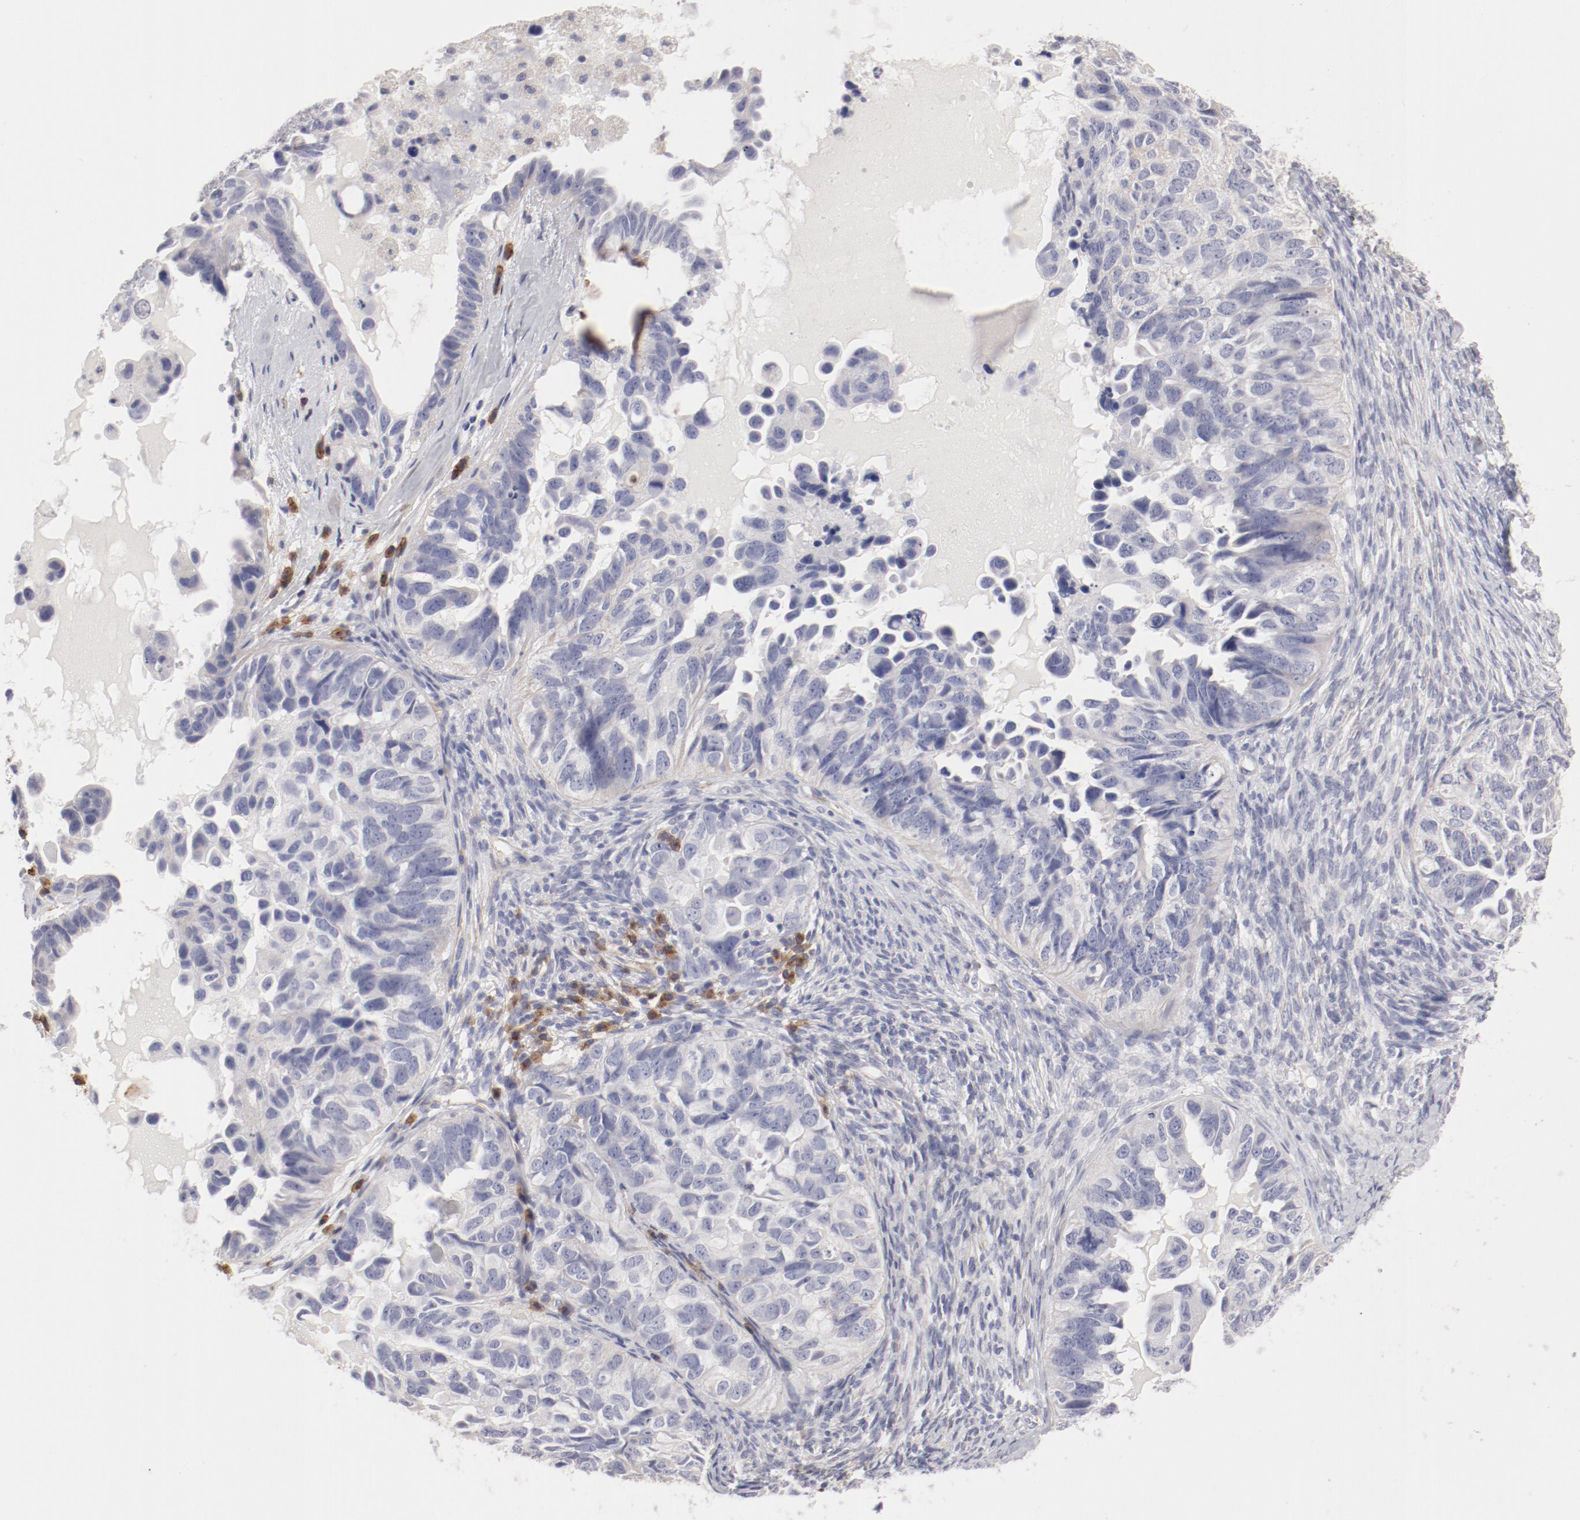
{"staining": {"intensity": "negative", "quantity": "none", "location": "none"}, "tissue": "ovarian cancer", "cell_type": "Tumor cells", "image_type": "cancer", "snomed": [{"axis": "morphology", "description": "Cystadenocarcinoma, serous, NOS"}, {"axis": "topography", "description": "Ovary"}], "caption": "IHC histopathology image of neoplastic tissue: human ovarian cancer stained with DAB (3,3'-diaminobenzidine) demonstrates no significant protein positivity in tumor cells.", "gene": "LAX1", "patient": {"sex": "female", "age": 82}}